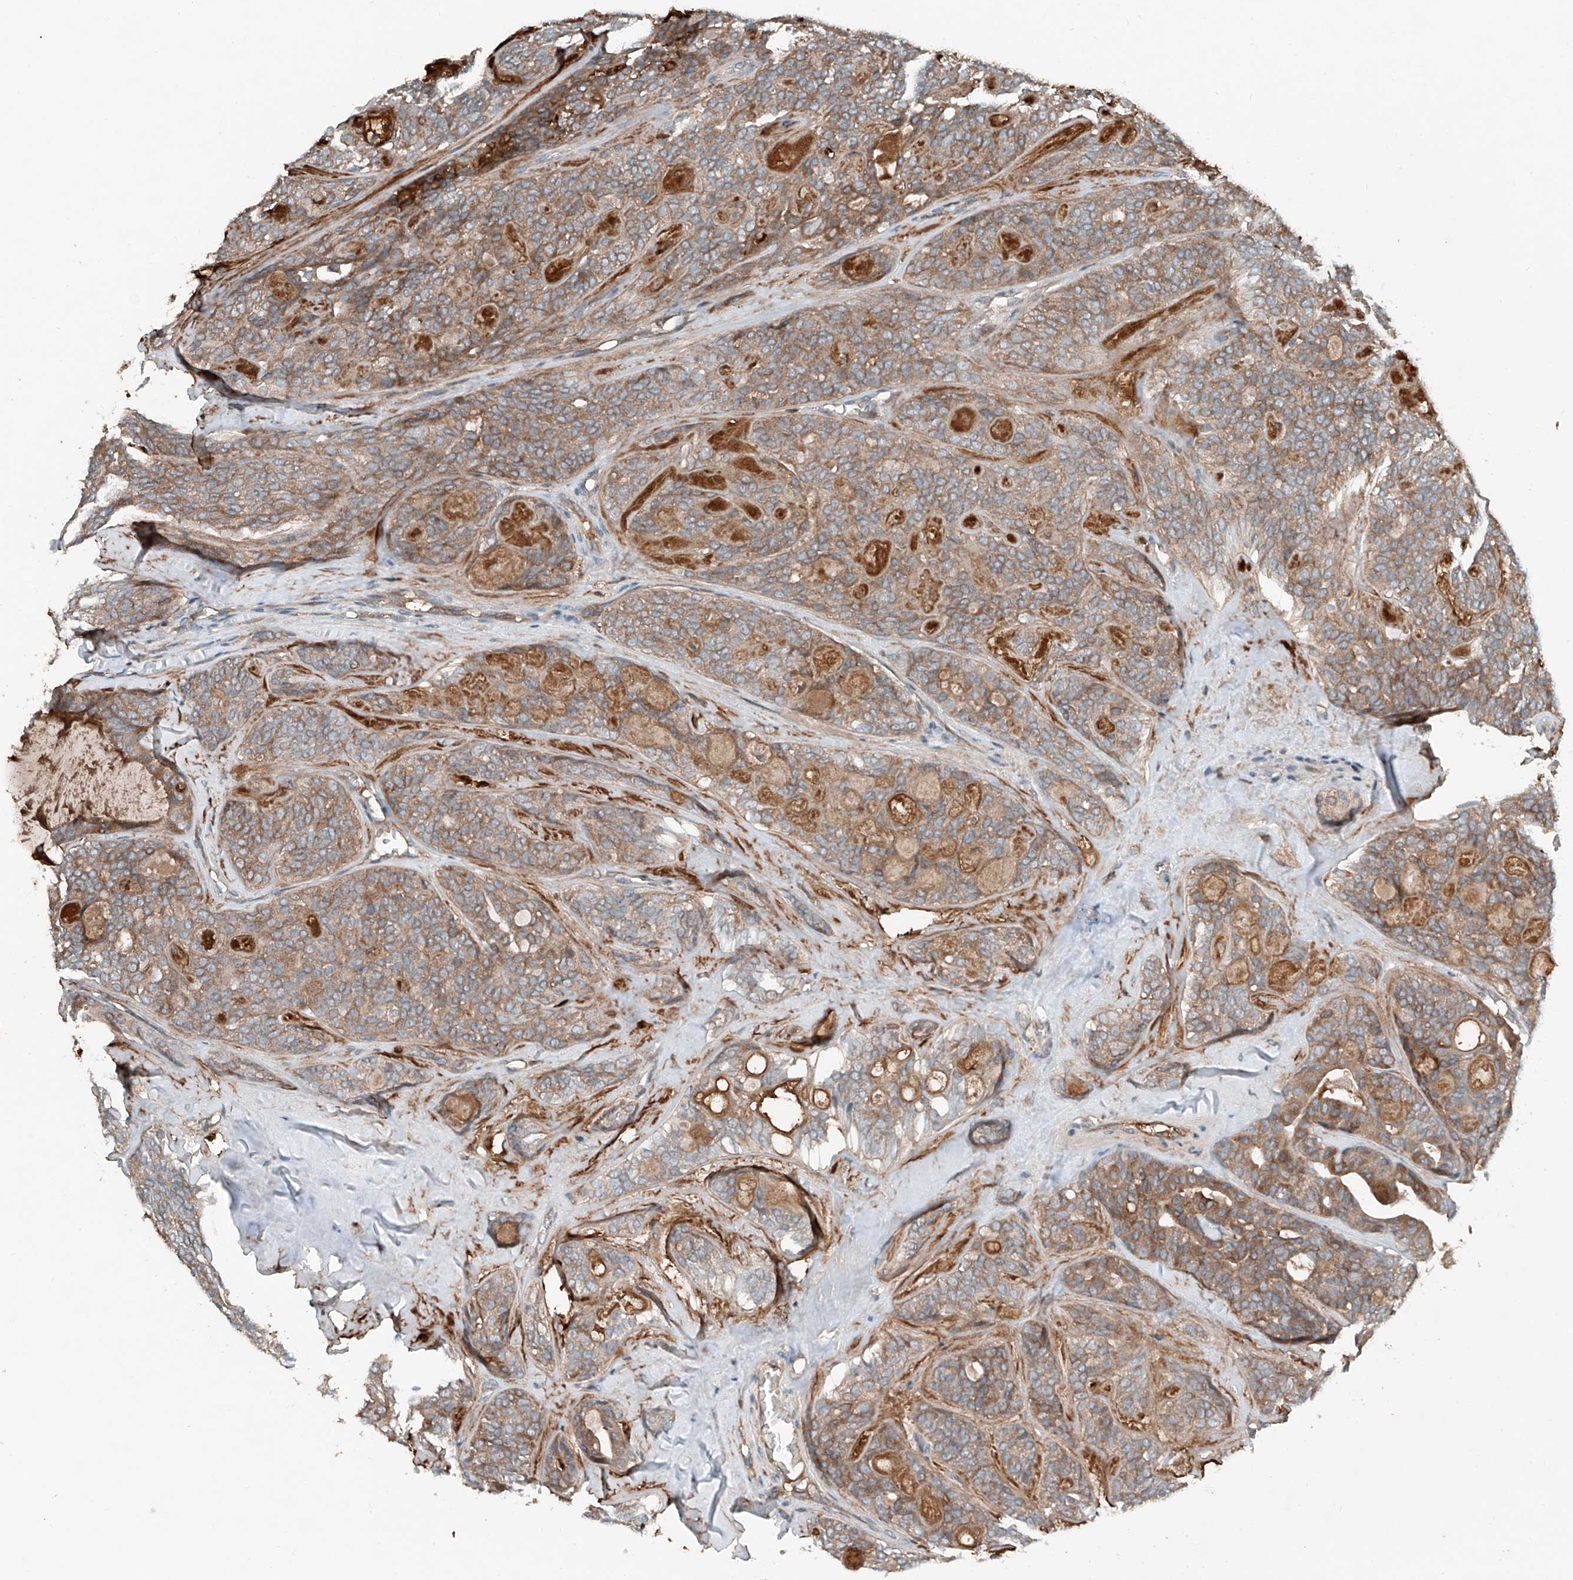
{"staining": {"intensity": "moderate", "quantity": ">75%", "location": "cytoplasmic/membranous"}, "tissue": "head and neck cancer", "cell_type": "Tumor cells", "image_type": "cancer", "snomed": [{"axis": "morphology", "description": "Adenocarcinoma, NOS"}, {"axis": "topography", "description": "Head-Neck"}], "caption": "Head and neck cancer (adenocarcinoma) stained with a brown dye exhibits moderate cytoplasmic/membranous positive expression in approximately >75% of tumor cells.", "gene": "ADAM23", "patient": {"sex": "male", "age": 66}}